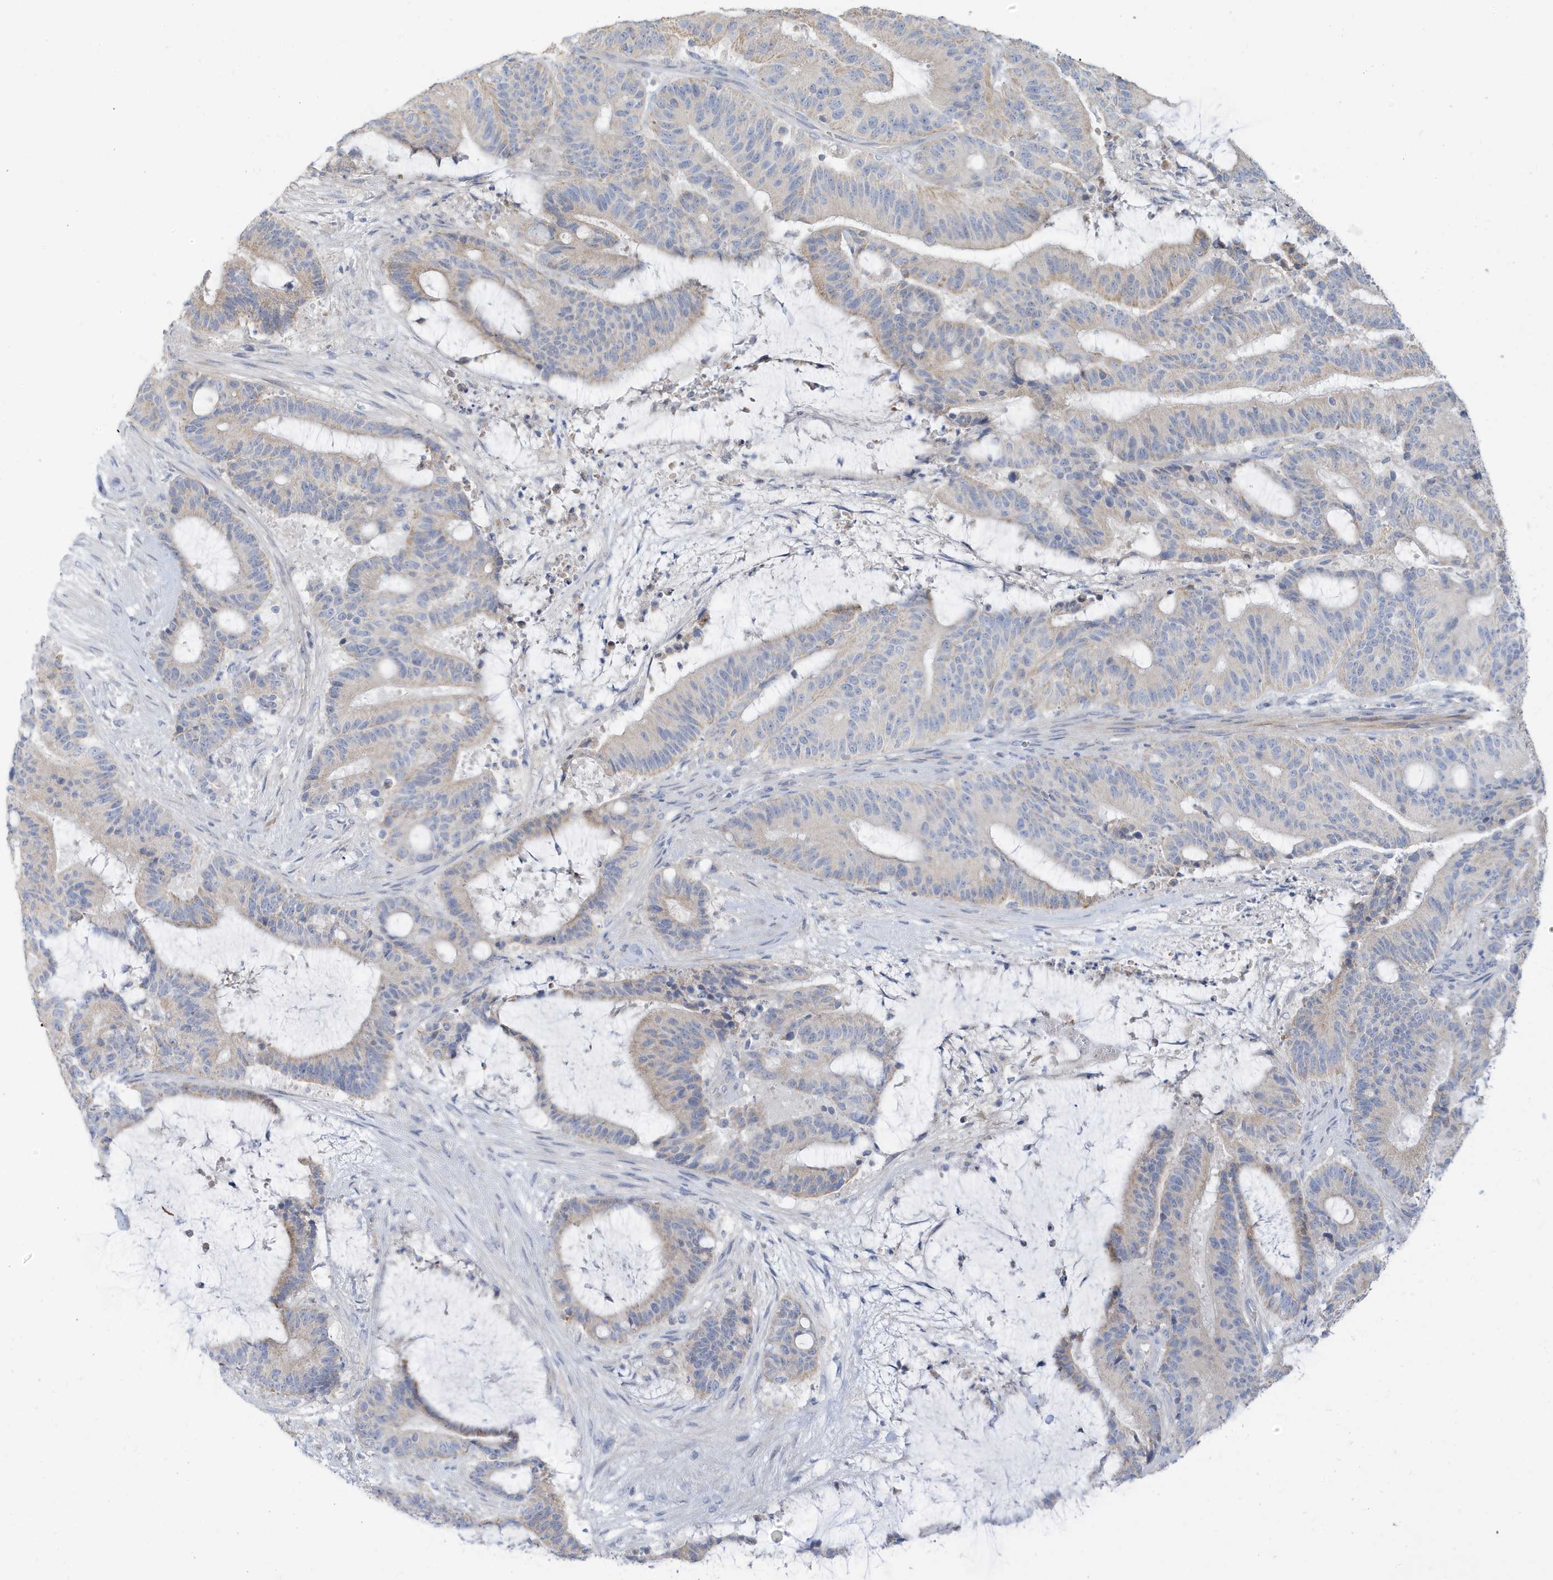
{"staining": {"intensity": "weak", "quantity": "<25%", "location": "cytoplasmic/membranous"}, "tissue": "liver cancer", "cell_type": "Tumor cells", "image_type": "cancer", "snomed": [{"axis": "morphology", "description": "Normal tissue, NOS"}, {"axis": "morphology", "description": "Cholangiocarcinoma"}, {"axis": "topography", "description": "Liver"}, {"axis": "topography", "description": "Peripheral nerve tissue"}], "caption": "This is a micrograph of IHC staining of liver cancer, which shows no positivity in tumor cells.", "gene": "ATP13A5", "patient": {"sex": "female", "age": 73}}